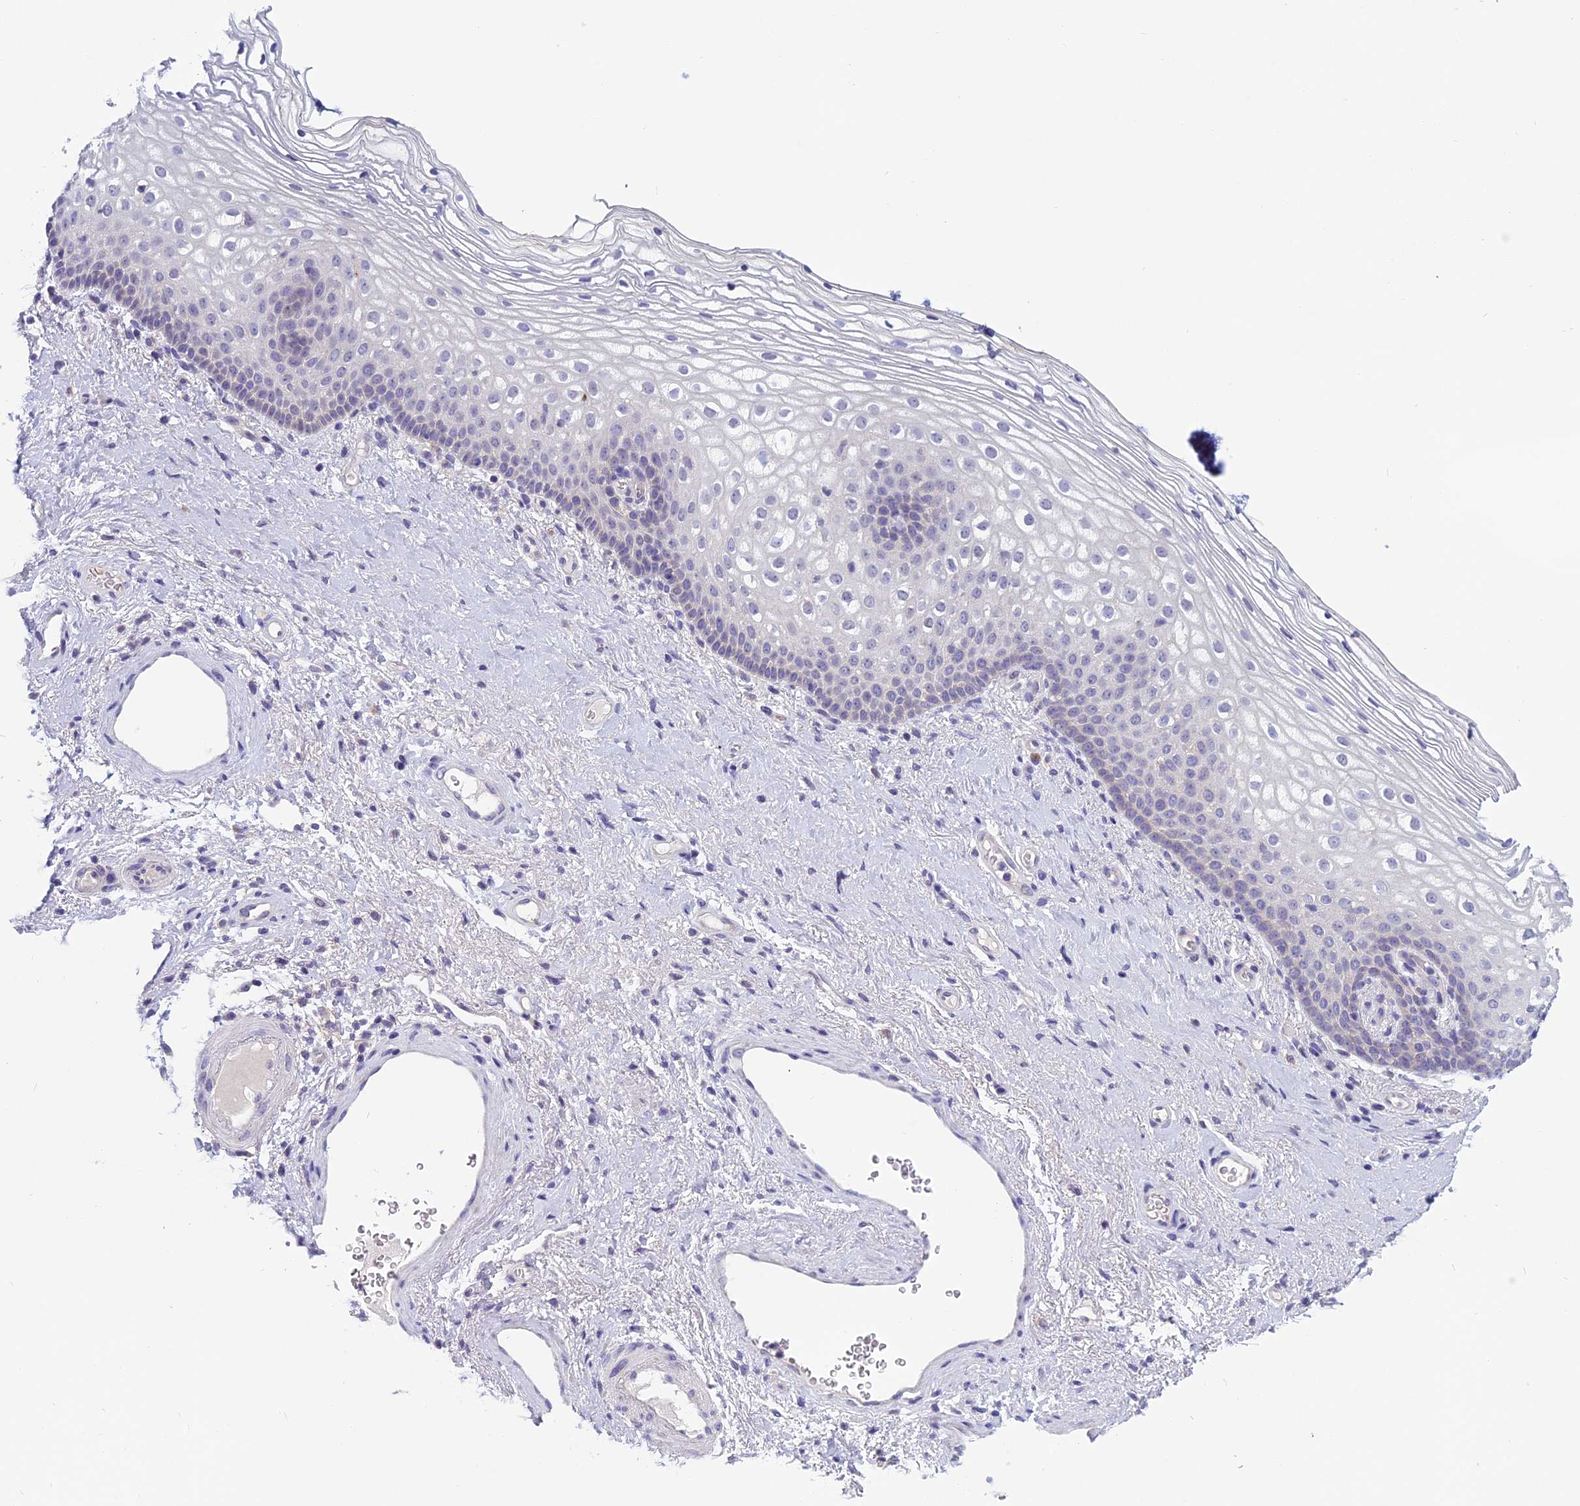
{"staining": {"intensity": "negative", "quantity": "none", "location": "none"}, "tissue": "vagina", "cell_type": "Squamous epithelial cells", "image_type": "normal", "snomed": [{"axis": "morphology", "description": "Normal tissue, NOS"}, {"axis": "topography", "description": "Vagina"}], "caption": "This is an IHC micrograph of normal vagina. There is no staining in squamous epithelial cells.", "gene": "RBM41", "patient": {"sex": "female", "age": 60}}